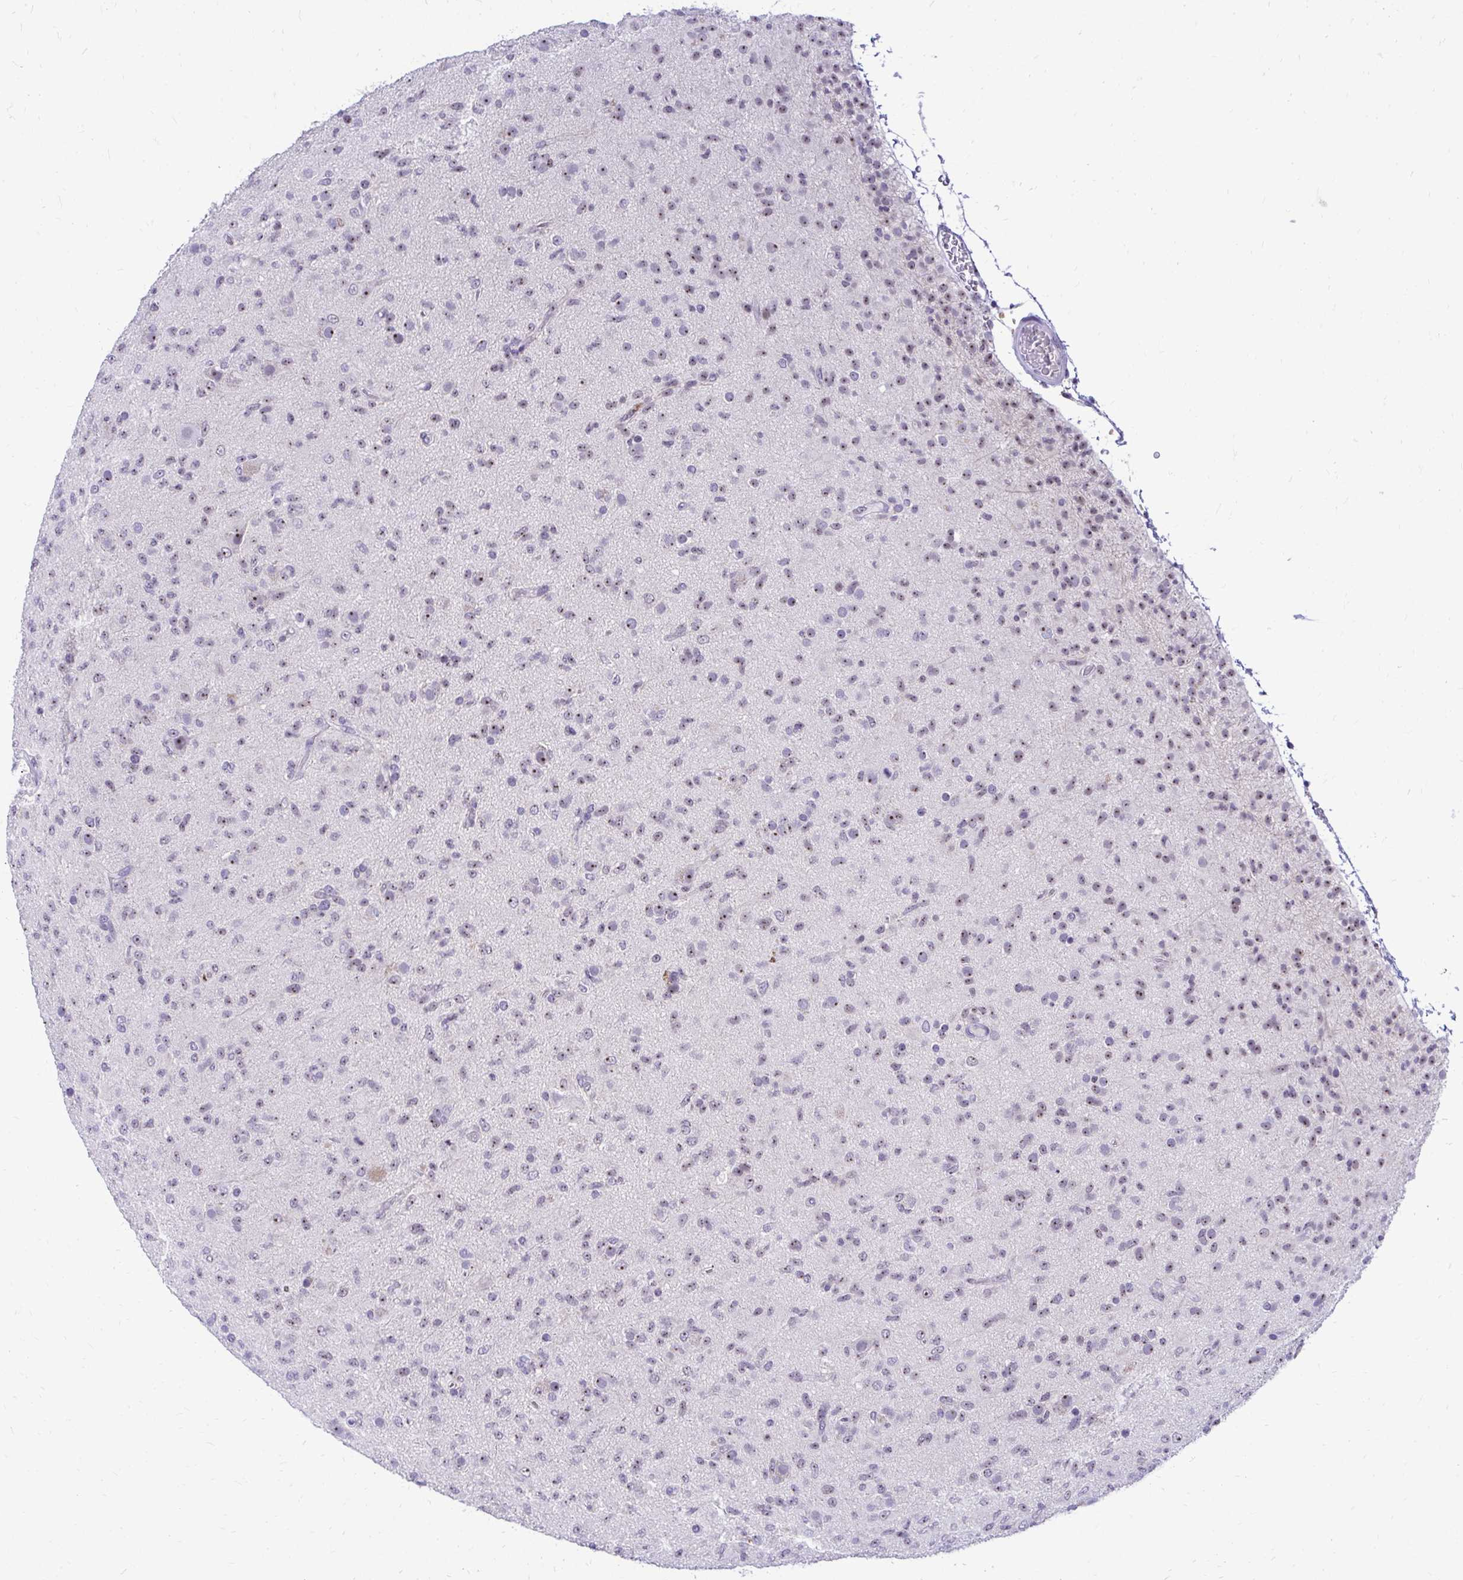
{"staining": {"intensity": "weak", "quantity": "<25%", "location": "nuclear"}, "tissue": "glioma", "cell_type": "Tumor cells", "image_type": "cancer", "snomed": [{"axis": "morphology", "description": "Glioma, malignant, Low grade"}, {"axis": "topography", "description": "Brain"}], "caption": "DAB immunohistochemical staining of glioma demonstrates no significant expression in tumor cells. (DAB immunohistochemistry with hematoxylin counter stain).", "gene": "NIFK", "patient": {"sex": "male", "age": 65}}